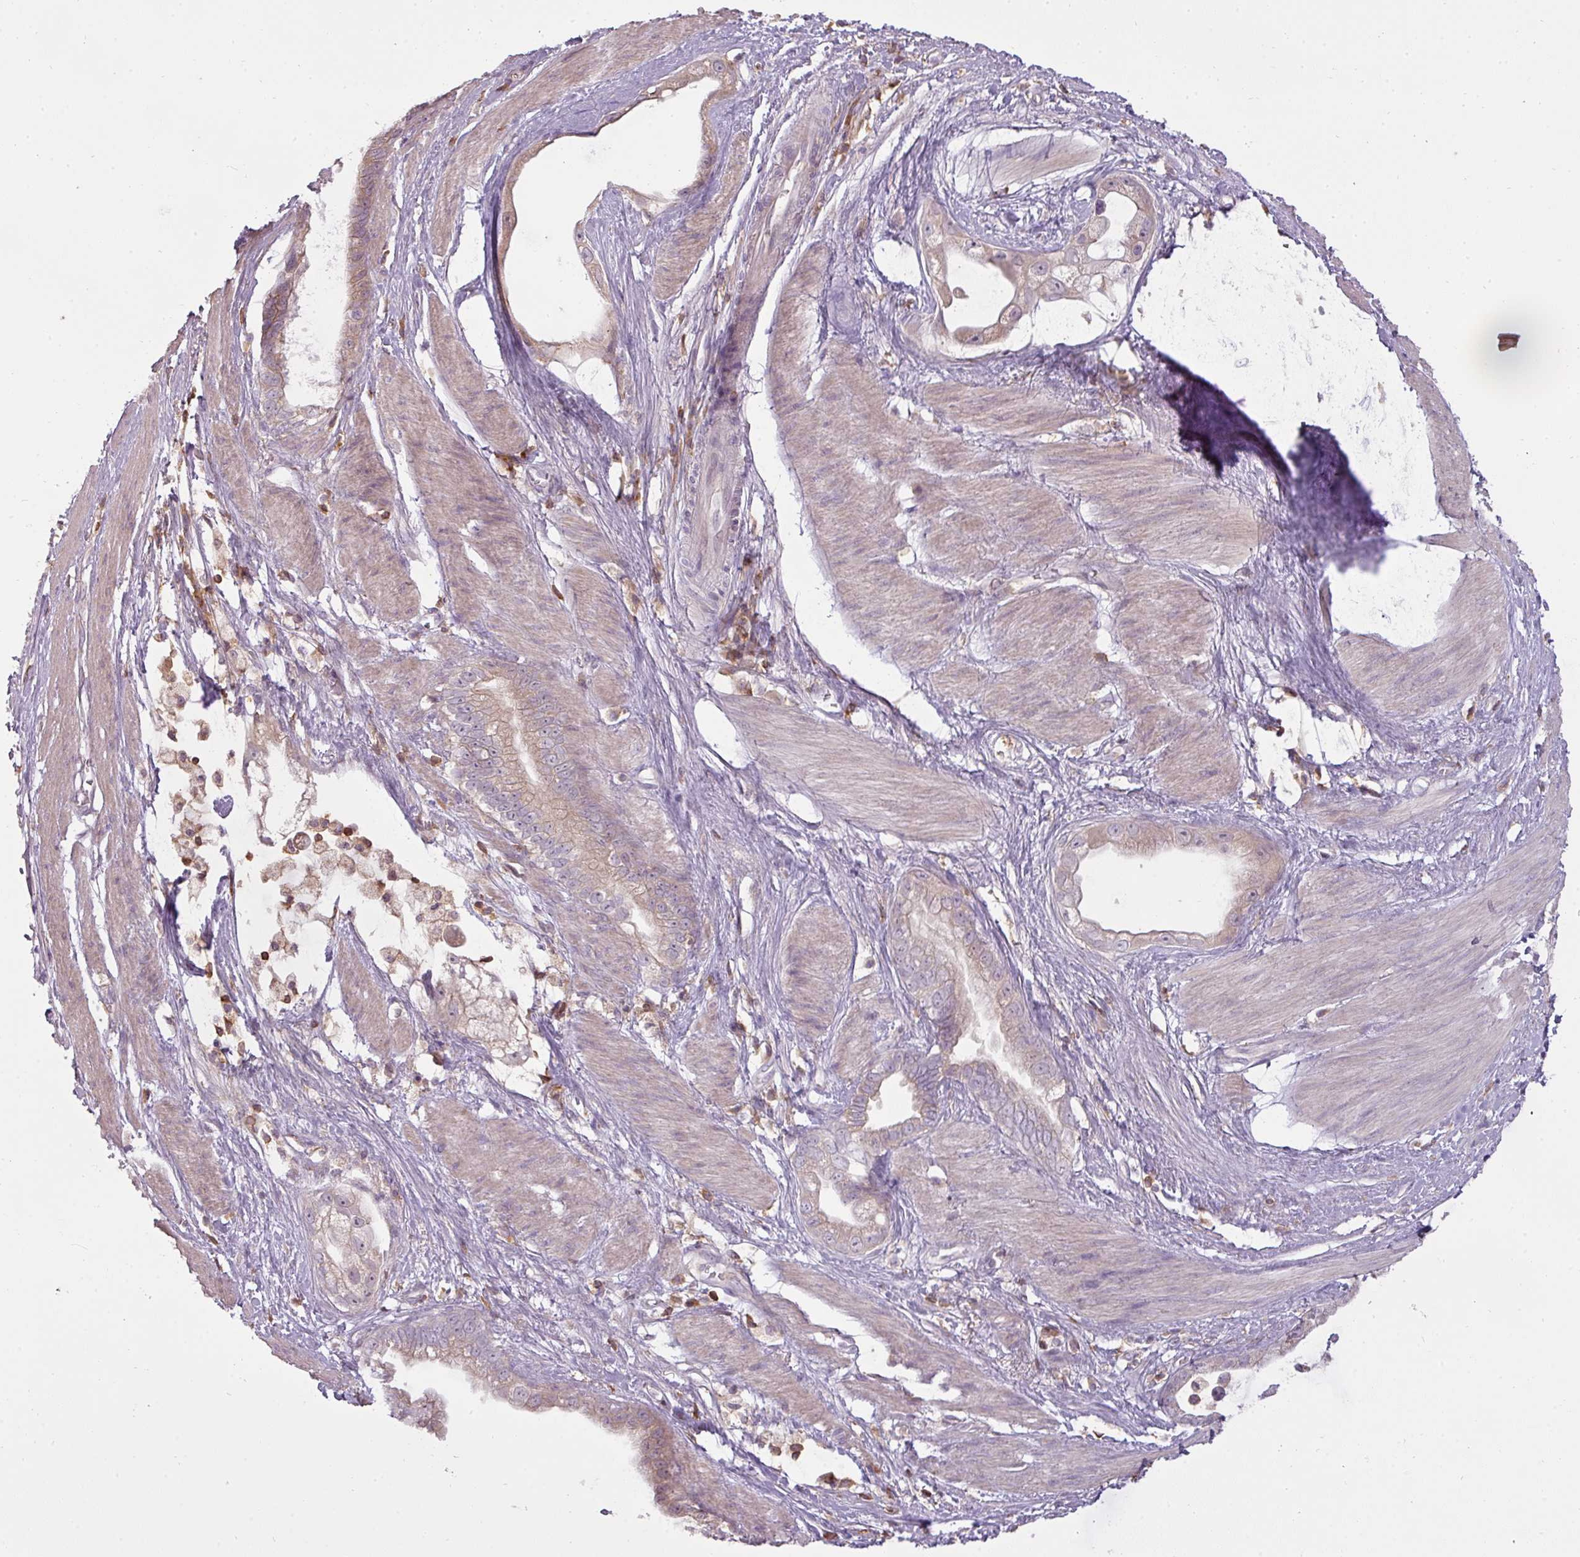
{"staining": {"intensity": "weak", "quantity": "25%-75%", "location": "cytoplasmic/membranous"}, "tissue": "stomach cancer", "cell_type": "Tumor cells", "image_type": "cancer", "snomed": [{"axis": "morphology", "description": "Adenocarcinoma, NOS"}, {"axis": "topography", "description": "Stomach"}], "caption": "A brown stain labels weak cytoplasmic/membranous expression of a protein in adenocarcinoma (stomach) tumor cells.", "gene": "STK4", "patient": {"sex": "male", "age": 55}}